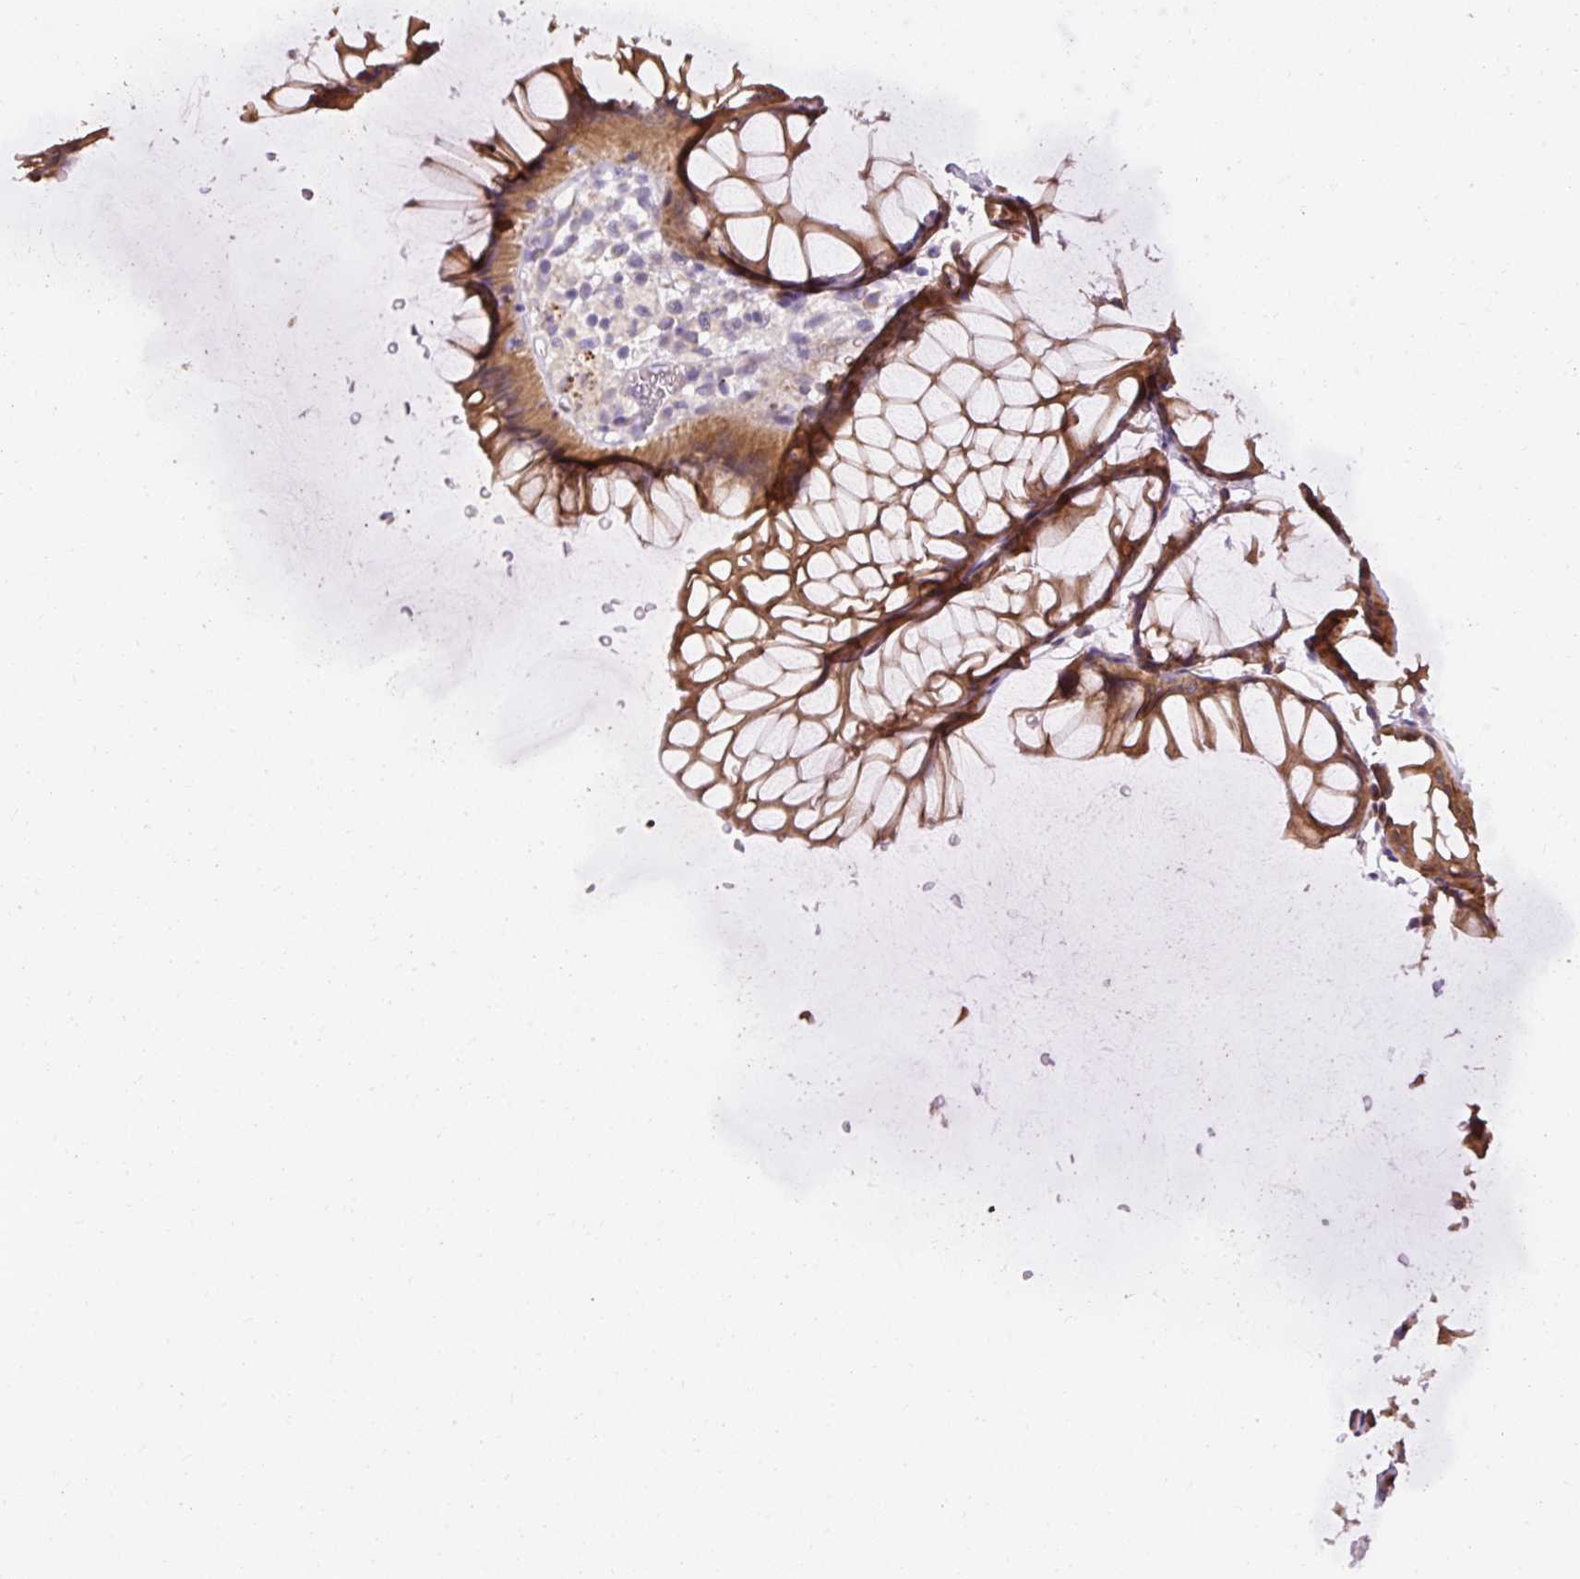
{"staining": {"intensity": "weak", "quantity": ">75%", "location": "cytoplasmic/membranous"}, "tissue": "colon", "cell_type": "Endothelial cells", "image_type": "normal", "snomed": [{"axis": "morphology", "description": "Normal tissue, NOS"}, {"axis": "topography", "description": "Colon"}], "caption": "This image demonstrates IHC staining of unremarkable colon, with low weak cytoplasmic/membranous expression in approximately >75% of endothelial cells.", "gene": "FAM149A", "patient": {"sex": "female", "age": 82}}